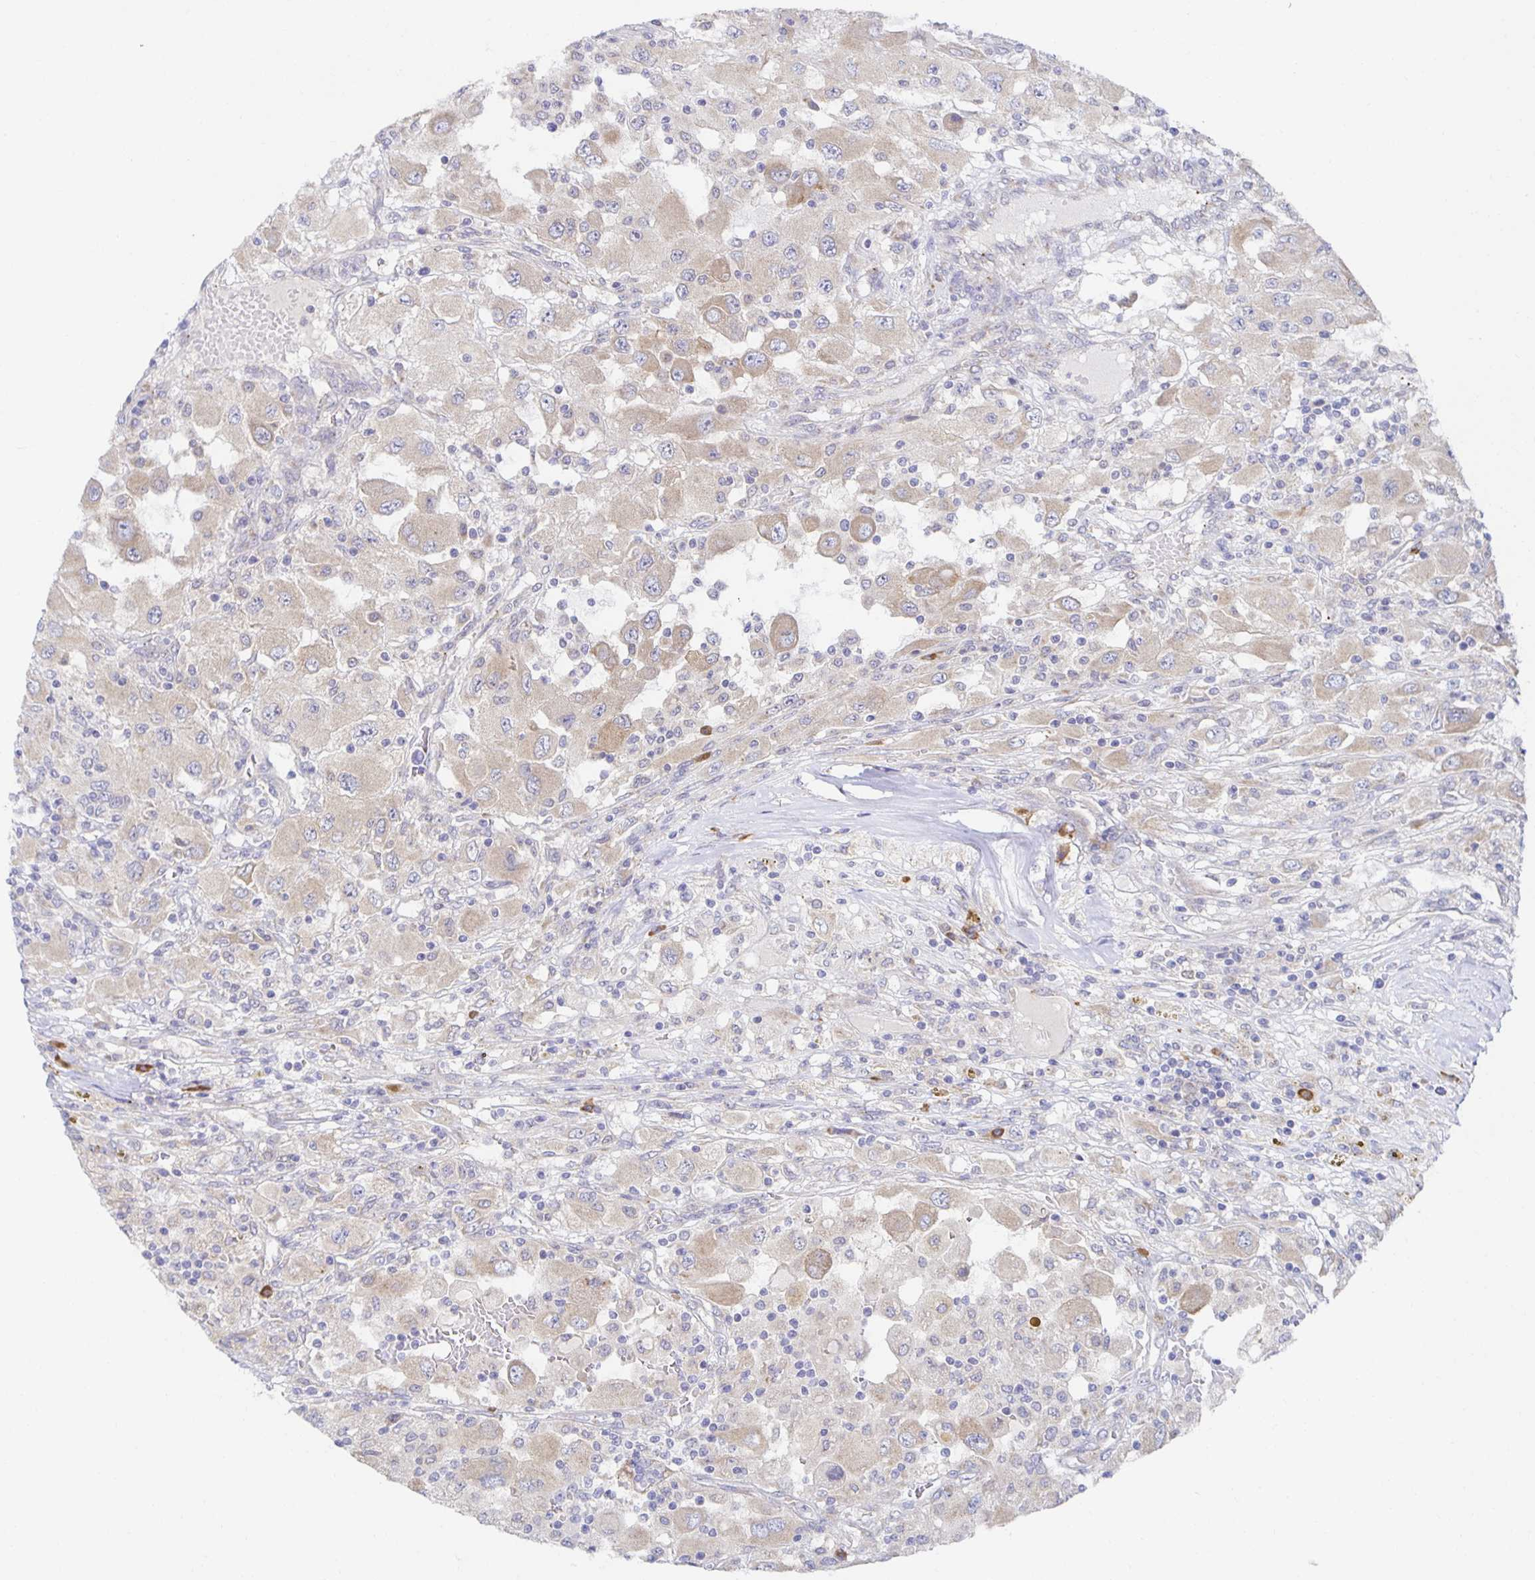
{"staining": {"intensity": "weak", "quantity": "25%-75%", "location": "cytoplasmic/membranous"}, "tissue": "renal cancer", "cell_type": "Tumor cells", "image_type": "cancer", "snomed": [{"axis": "morphology", "description": "Adenocarcinoma, NOS"}, {"axis": "topography", "description": "Kidney"}], "caption": "Human renal cancer (adenocarcinoma) stained with a protein marker shows weak staining in tumor cells.", "gene": "BAD", "patient": {"sex": "female", "age": 67}}